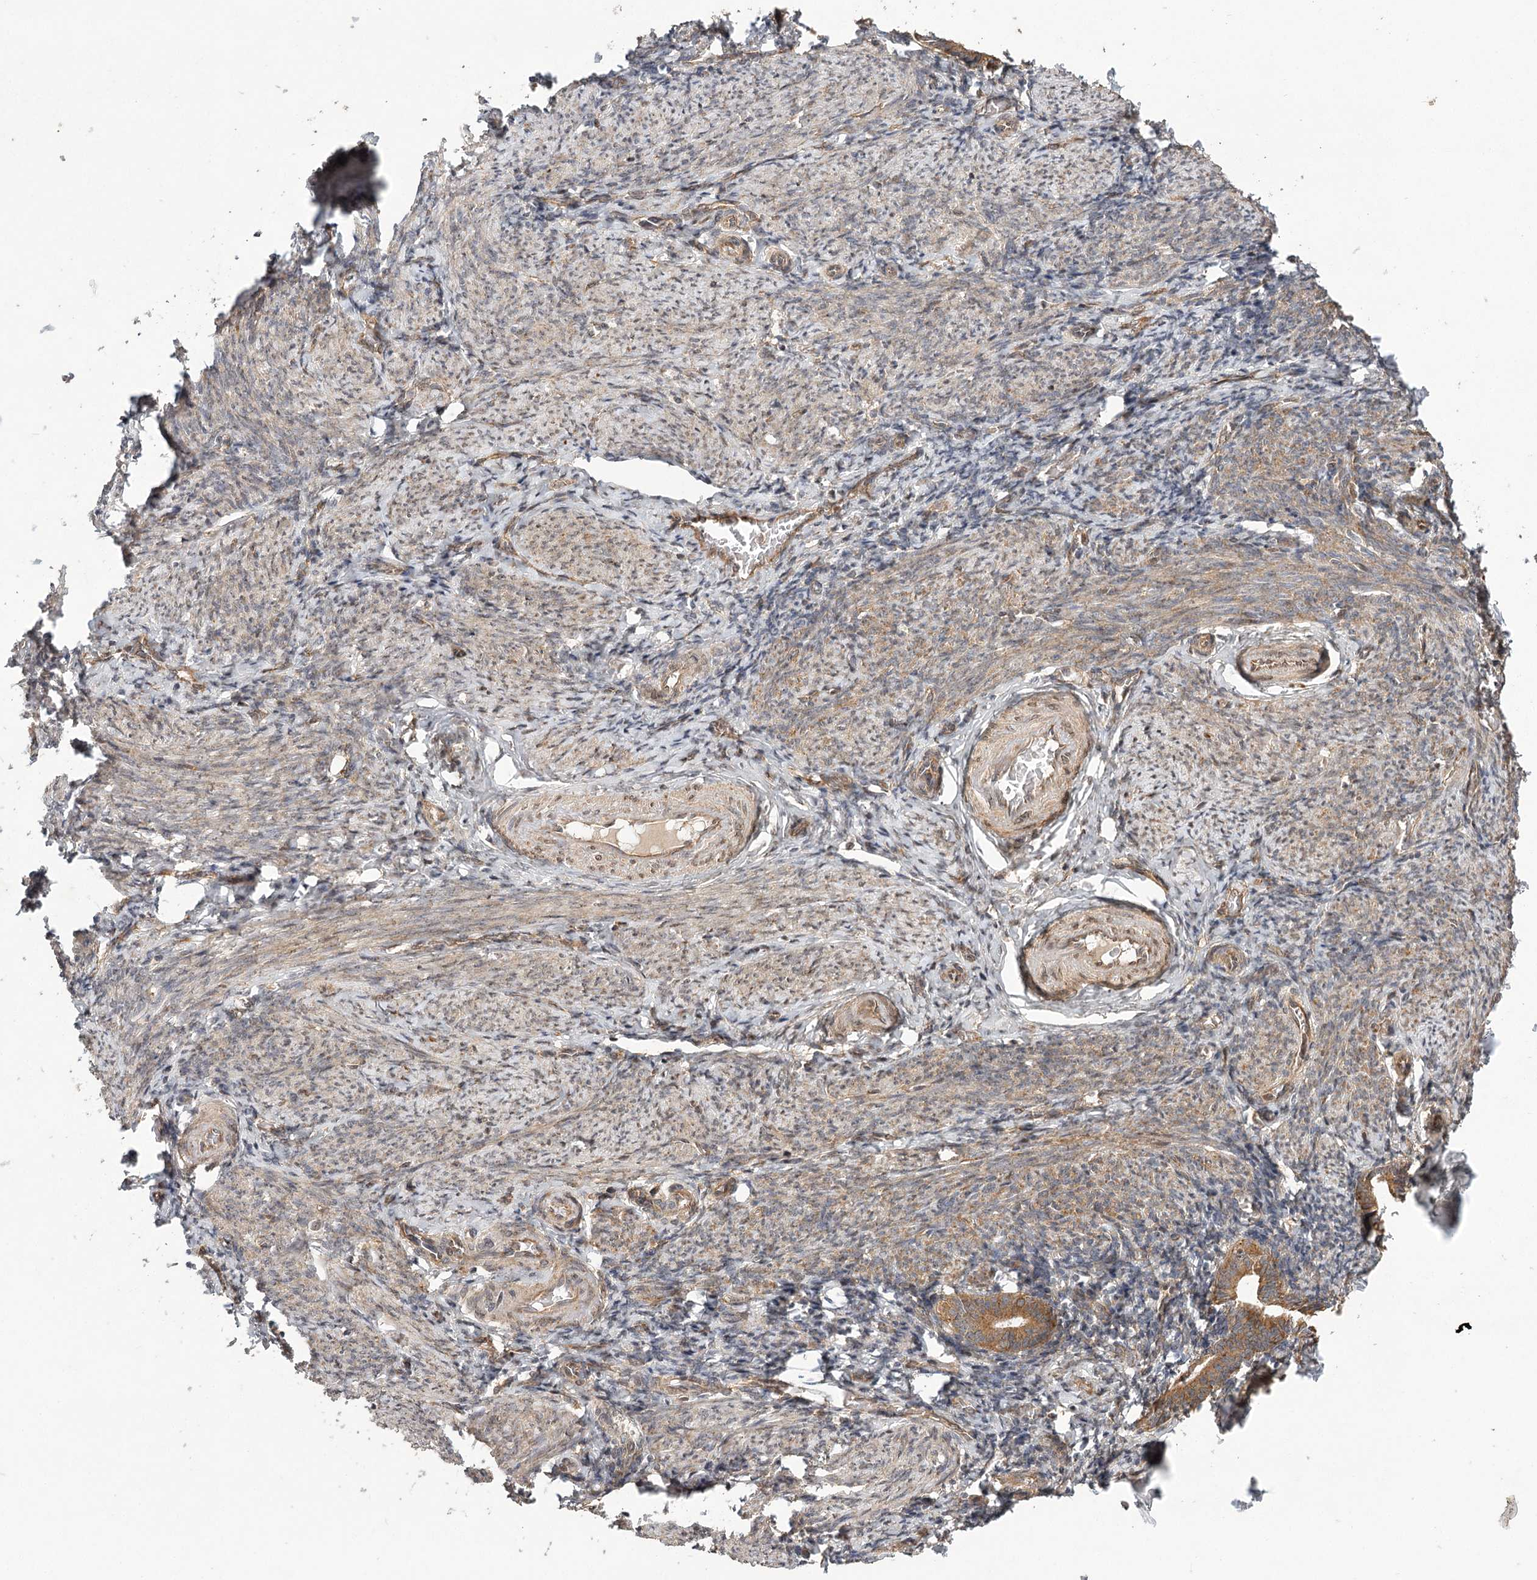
{"staining": {"intensity": "weak", "quantity": ">75%", "location": "cytoplasmic/membranous"}, "tissue": "endometrium", "cell_type": "Cells in endometrial stroma", "image_type": "normal", "snomed": [{"axis": "morphology", "description": "Normal tissue, NOS"}, {"axis": "topography", "description": "Endometrium"}], "caption": "Immunohistochemical staining of benign endometrium reveals >75% levels of weak cytoplasmic/membranous protein positivity in approximately >75% of cells in endometrial stroma.", "gene": "LSS", "patient": {"sex": "female", "age": 51}}